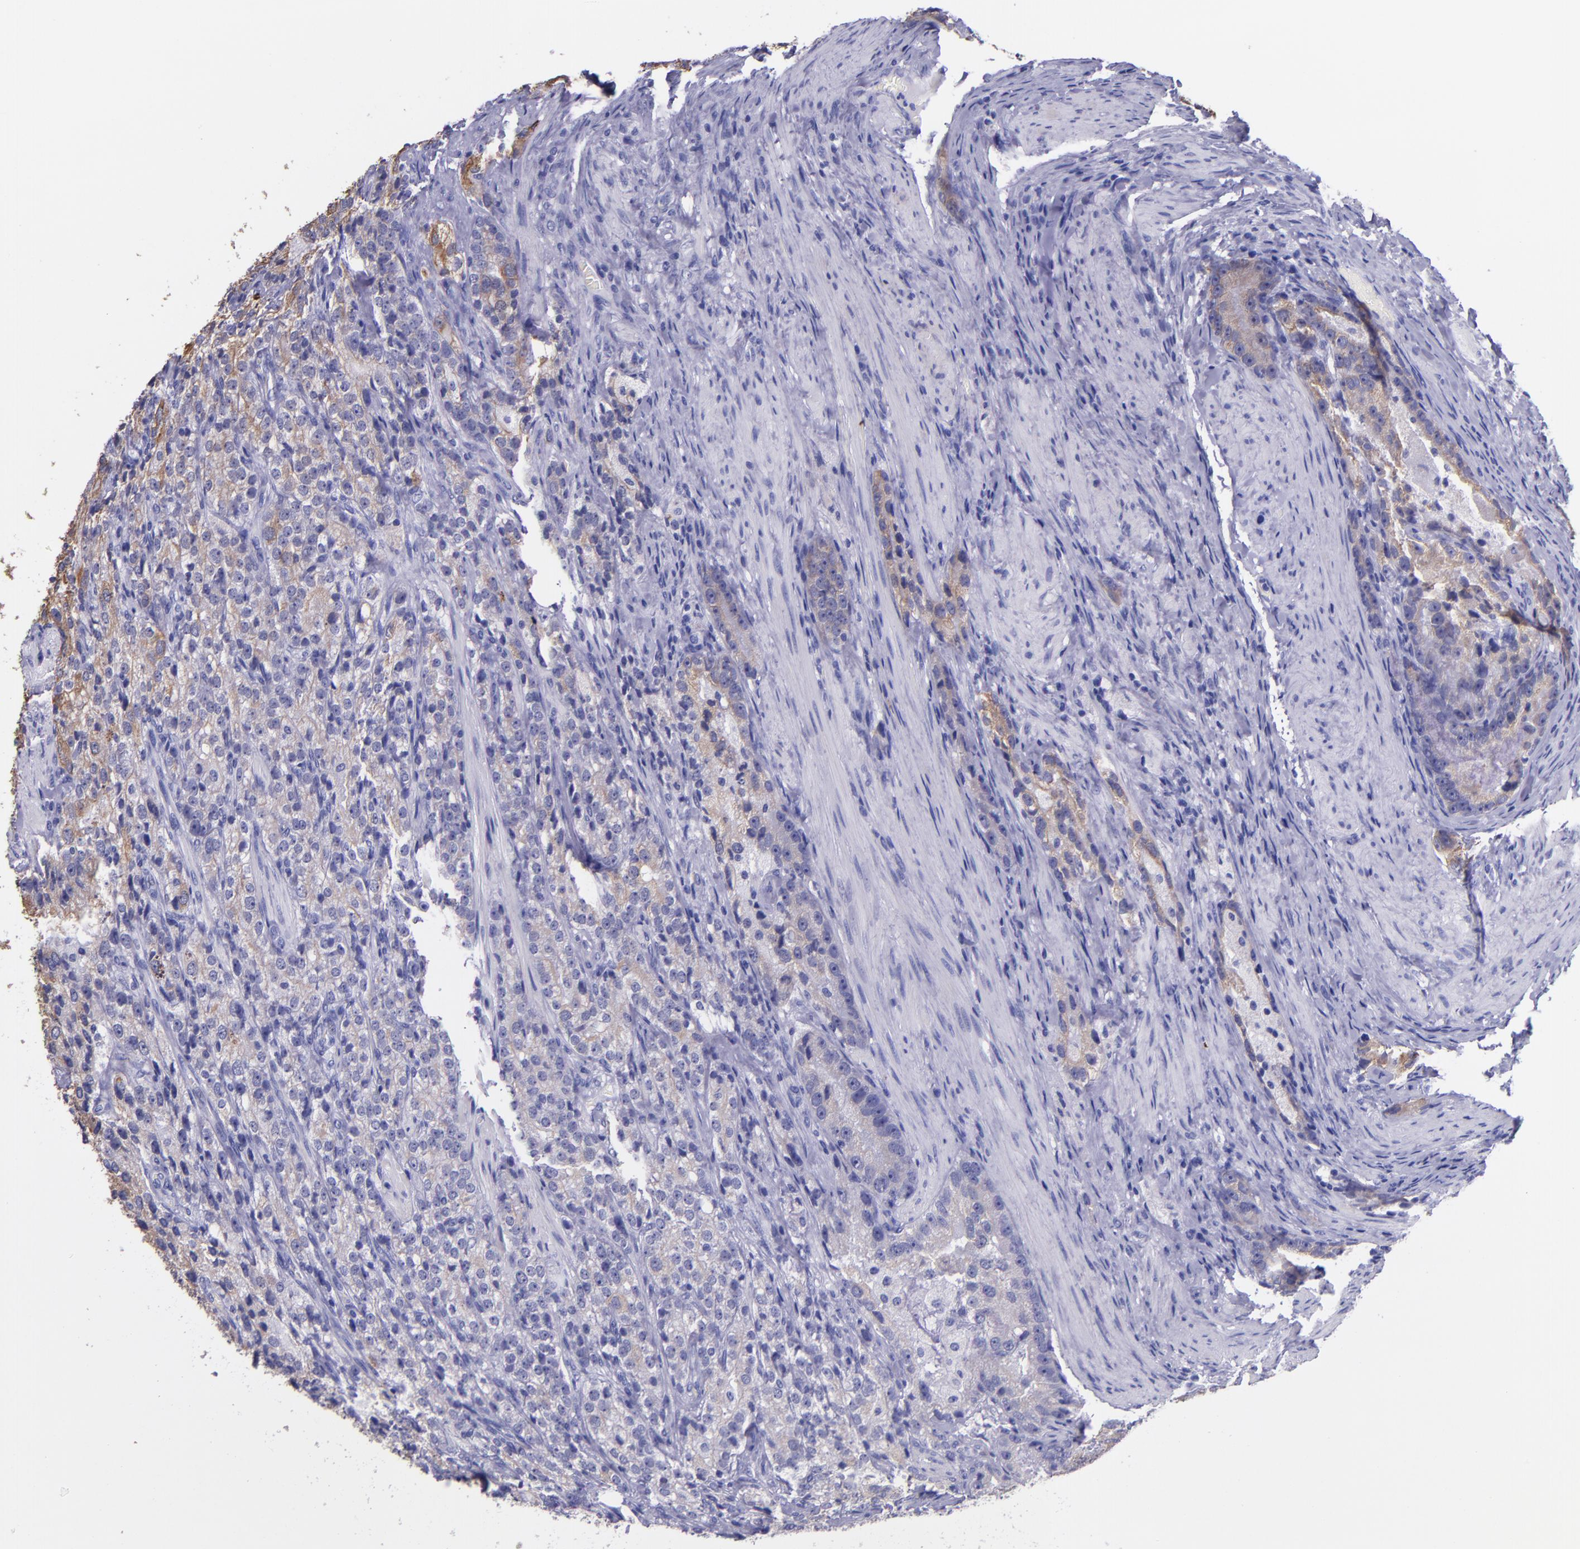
{"staining": {"intensity": "weak", "quantity": ">75%", "location": "cytoplasmic/membranous"}, "tissue": "prostate cancer", "cell_type": "Tumor cells", "image_type": "cancer", "snomed": [{"axis": "morphology", "description": "Adenocarcinoma, High grade"}, {"axis": "topography", "description": "Prostate"}], "caption": "Weak cytoplasmic/membranous staining for a protein is appreciated in approximately >75% of tumor cells of prostate adenocarcinoma (high-grade) using immunohistochemistry (IHC).", "gene": "KRT4", "patient": {"sex": "male", "age": 63}}